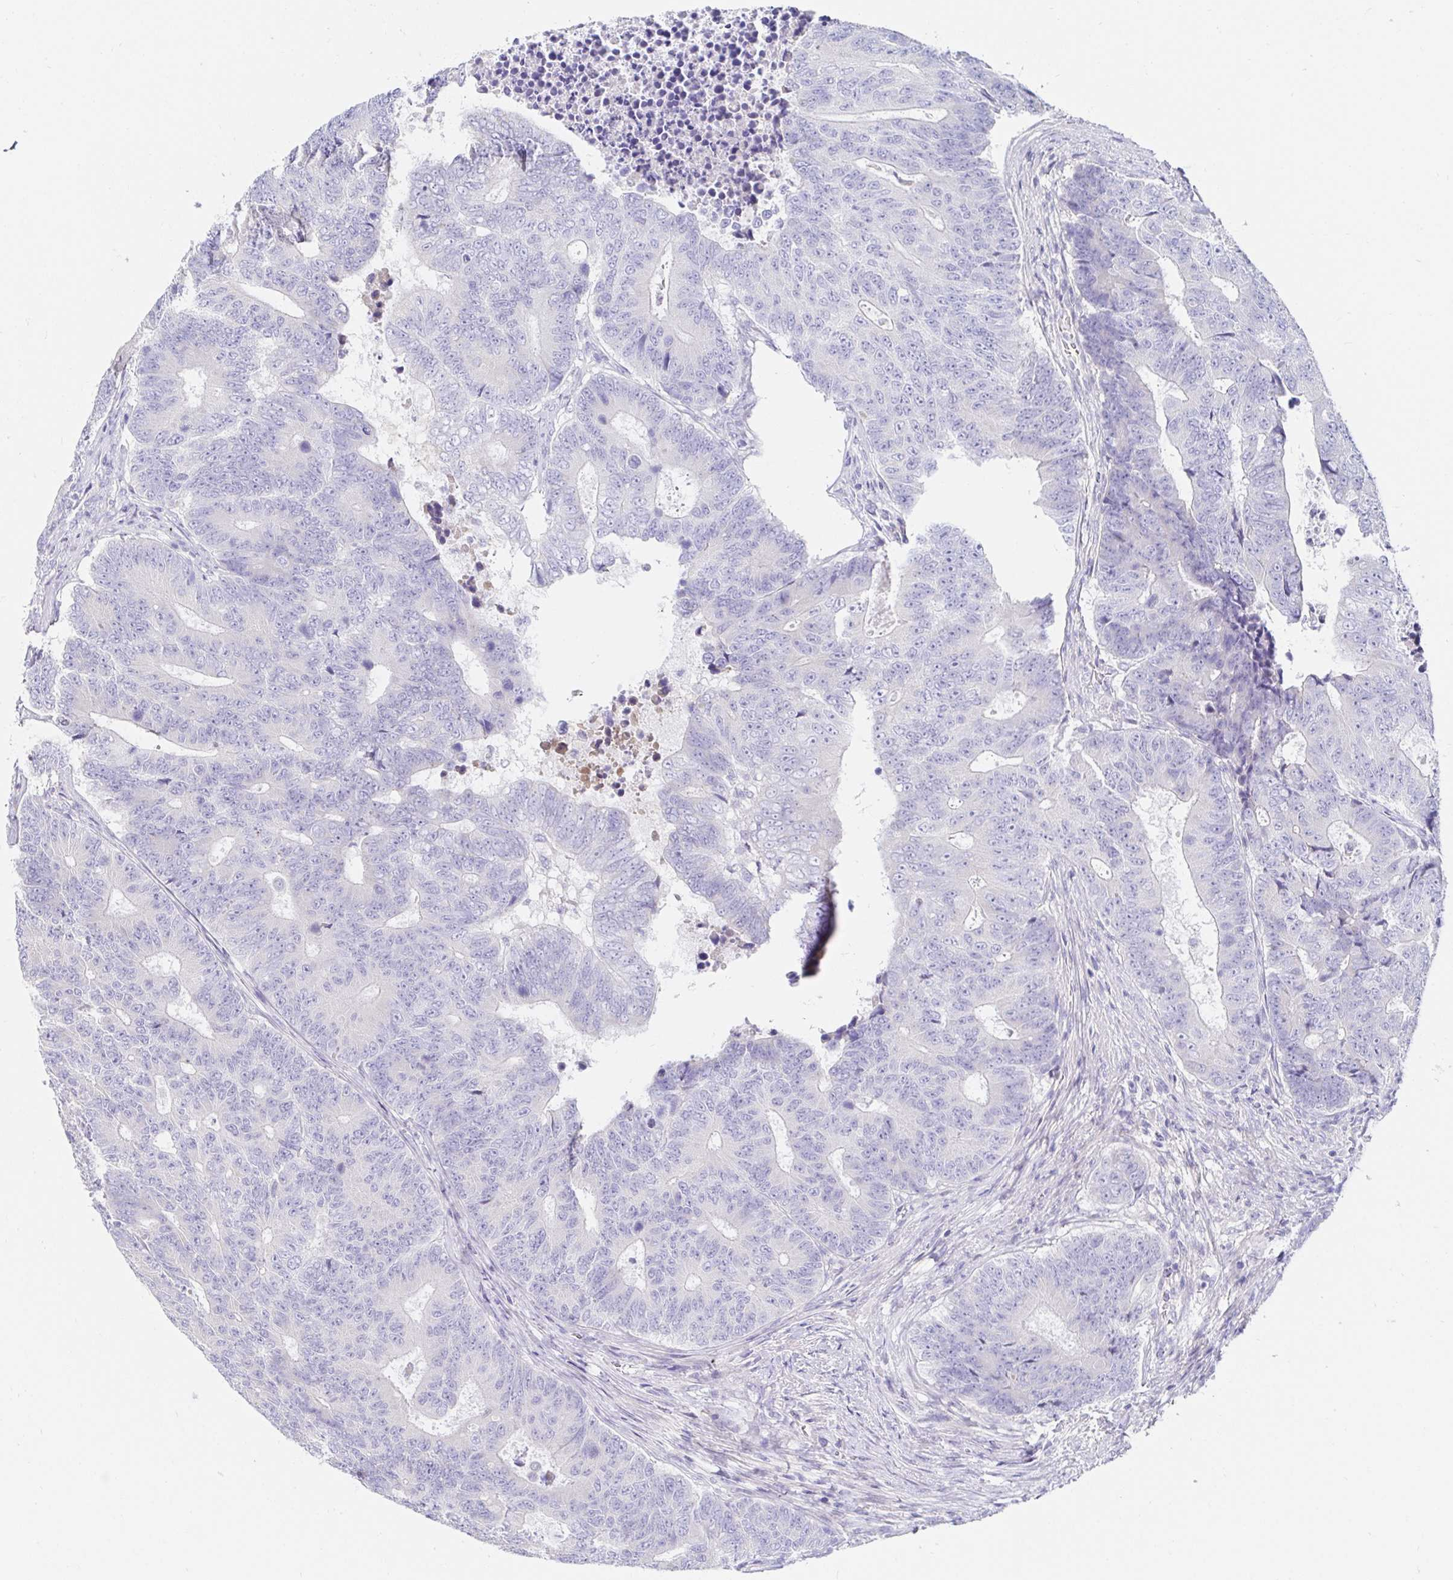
{"staining": {"intensity": "negative", "quantity": "none", "location": "none"}, "tissue": "colorectal cancer", "cell_type": "Tumor cells", "image_type": "cancer", "snomed": [{"axis": "morphology", "description": "Adenocarcinoma, NOS"}, {"axis": "topography", "description": "Colon"}], "caption": "The photomicrograph displays no significant positivity in tumor cells of colorectal cancer (adenocarcinoma). The staining was performed using DAB to visualize the protein expression in brown, while the nuclei were stained in blue with hematoxylin (Magnification: 20x).", "gene": "C4orf17", "patient": {"sex": "female", "age": 48}}